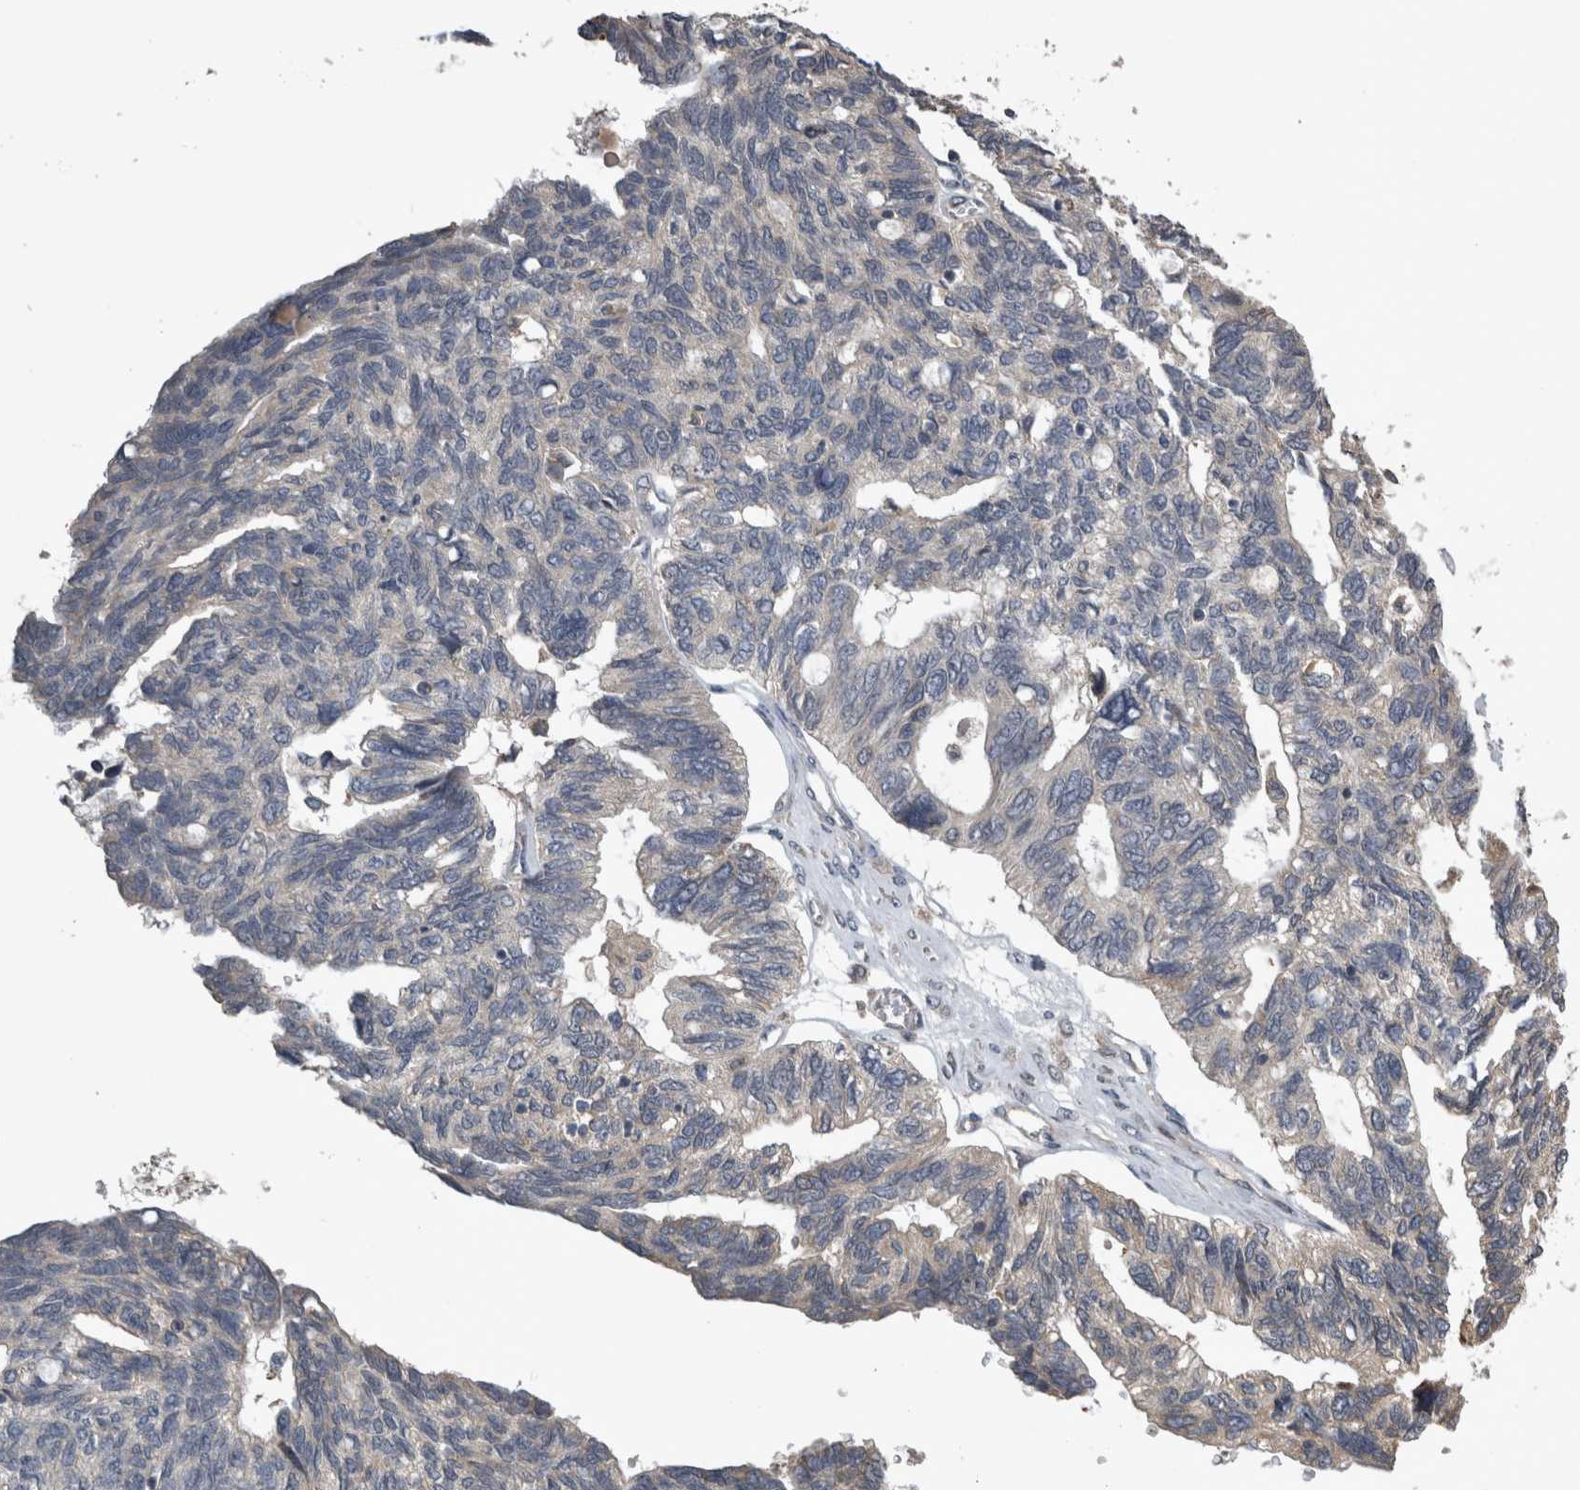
{"staining": {"intensity": "negative", "quantity": "none", "location": "none"}, "tissue": "ovarian cancer", "cell_type": "Tumor cells", "image_type": "cancer", "snomed": [{"axis": "morphology", "description": "Cystadenocarcinoma, serous, NOS"}, {"axis": "topography", "description": "Ovary"}], "caption": "A high-resolution image shows immunohistochemistry staining of ovarian cancer (serous cystadenocarcinoma), which demonstrates no significant staining in tumor cells.", "gene": "ANXA13", "patient": {"sex": "female", "age": 79}}